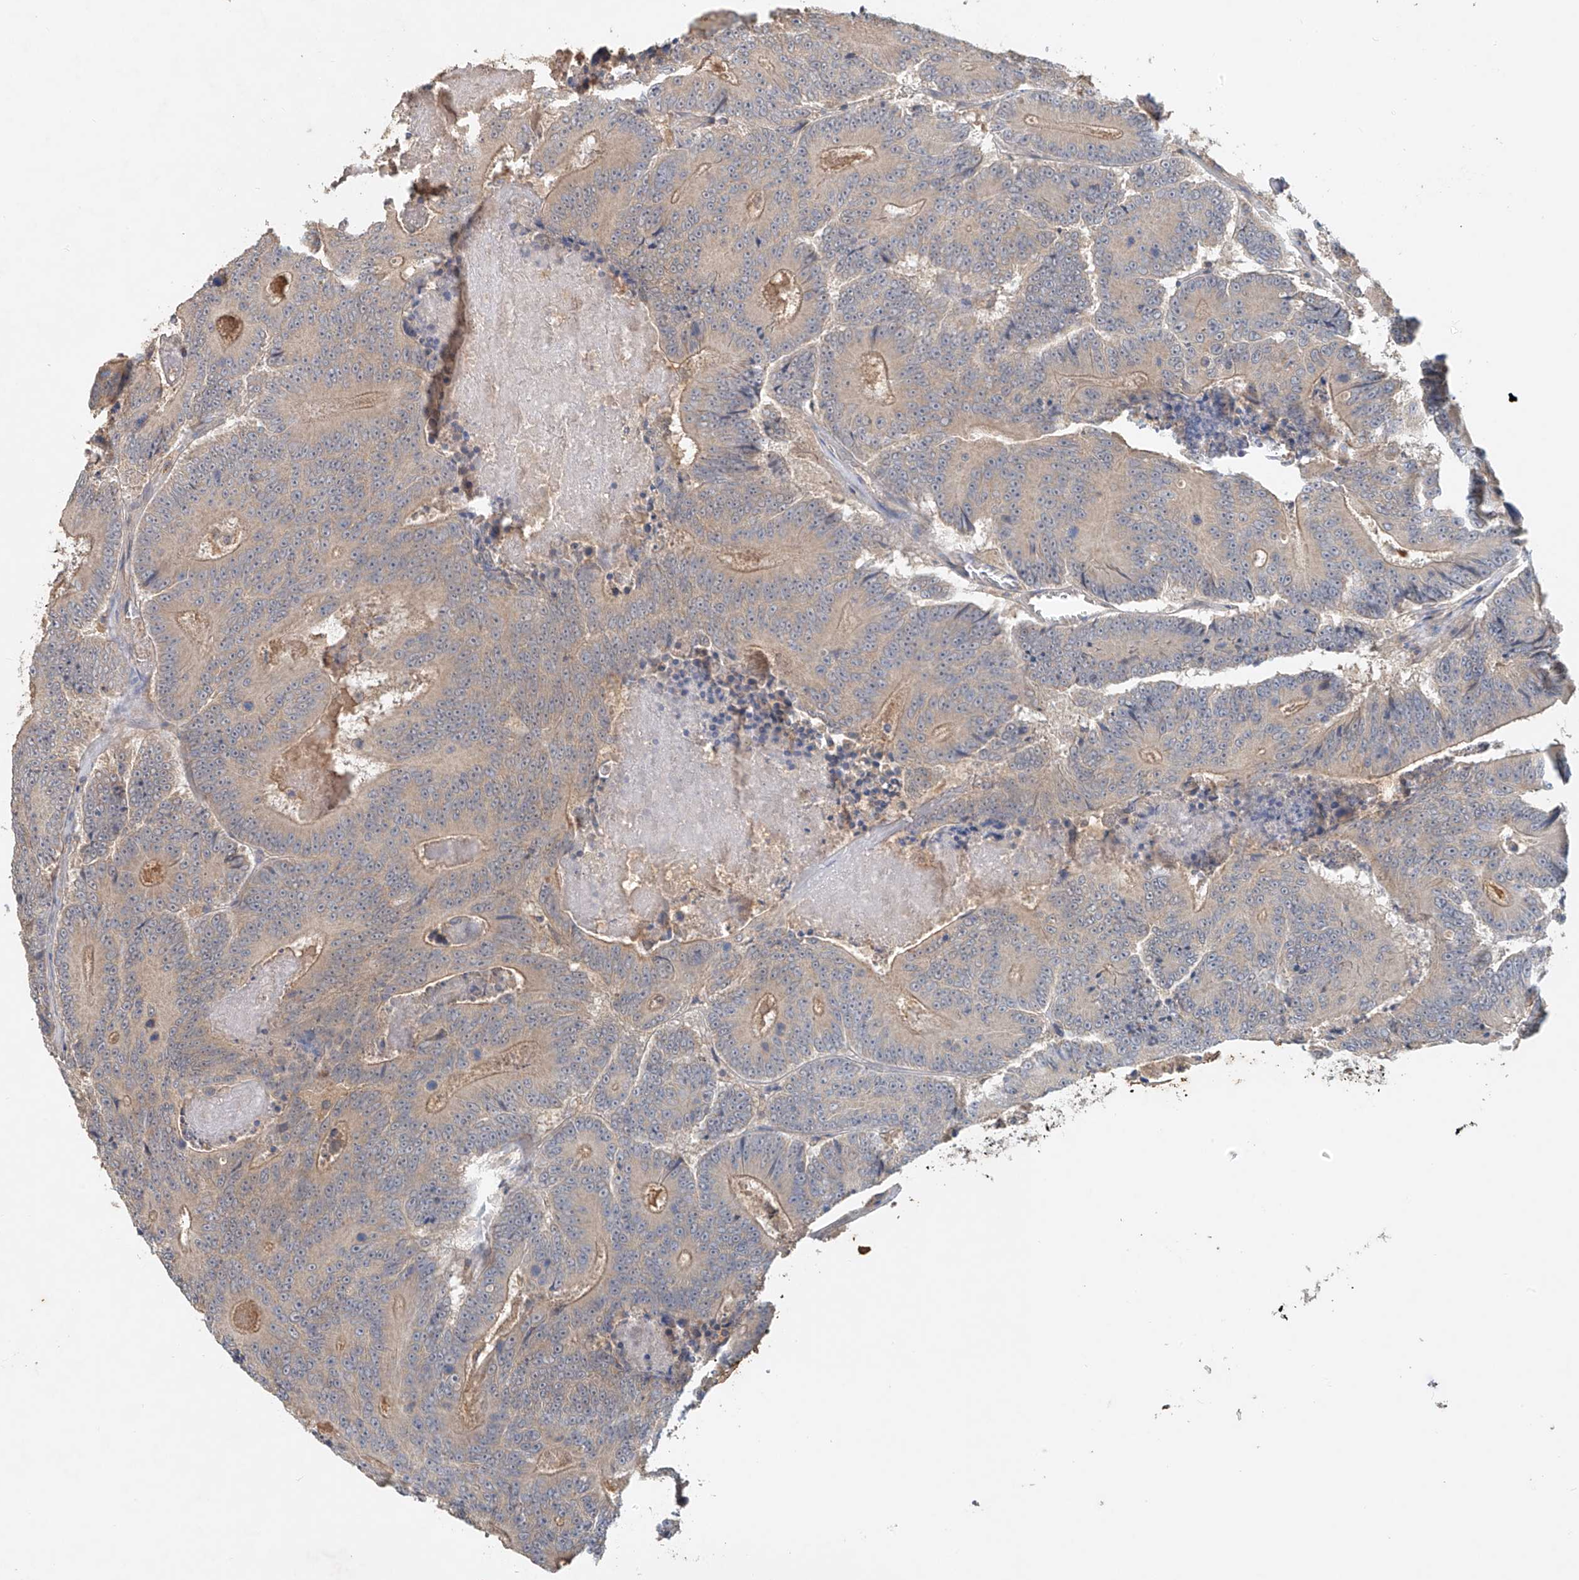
{"staining": {"intensity": "weak", "quantity": "<25%", "location": "cytoplasmic/membranous"}, "tissue": "colorectal cancer", "cell_type": "Tumor cells", "image_type": "cancer", "snomed": [{"axis": "morphology", "description": "Adenocarcinoma, NOS"}, {"axis": "topography", "description": "Colon"}], "caption": "This is an immunohistochemistry (IHC) micrograph of colorectal adenocarcinoma. There is no expression in tumor cells.", "gene": "GNB1L", "patient": {"sex": "male", "age": 83}}